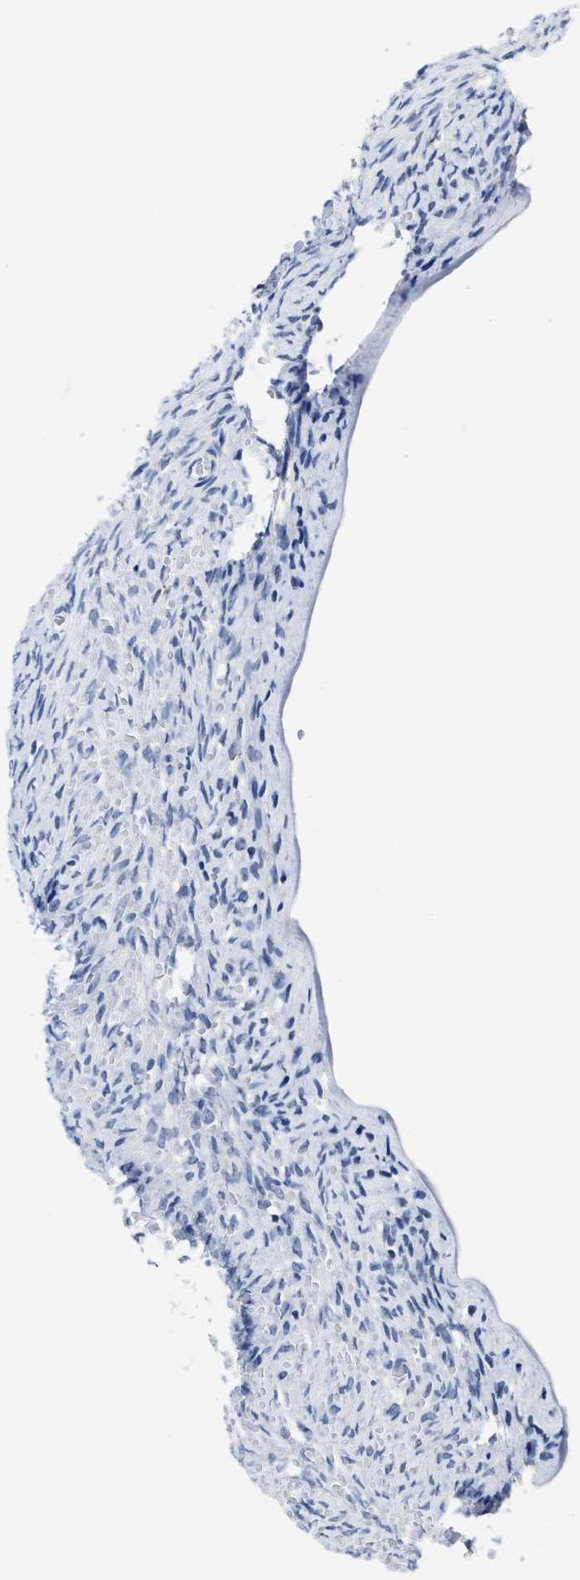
{"staining": {"intensity": "negative", "quantity": "none", "location": "none"}, "tissue": "ovary", "cell_type": "Ovarian stroma cells", "image_type": "normal", "snomed": [{"axis": "morphology", "description": "Normal tissue, NOS"}, {"axis": "topography", "description": "Ovary"}], "caption": "Photomicrograph shows no protein staining in ovarian stroma cells of benign ovary.", "gene": "HOOK1", "patient": {"sex": "female", "age": 27}}